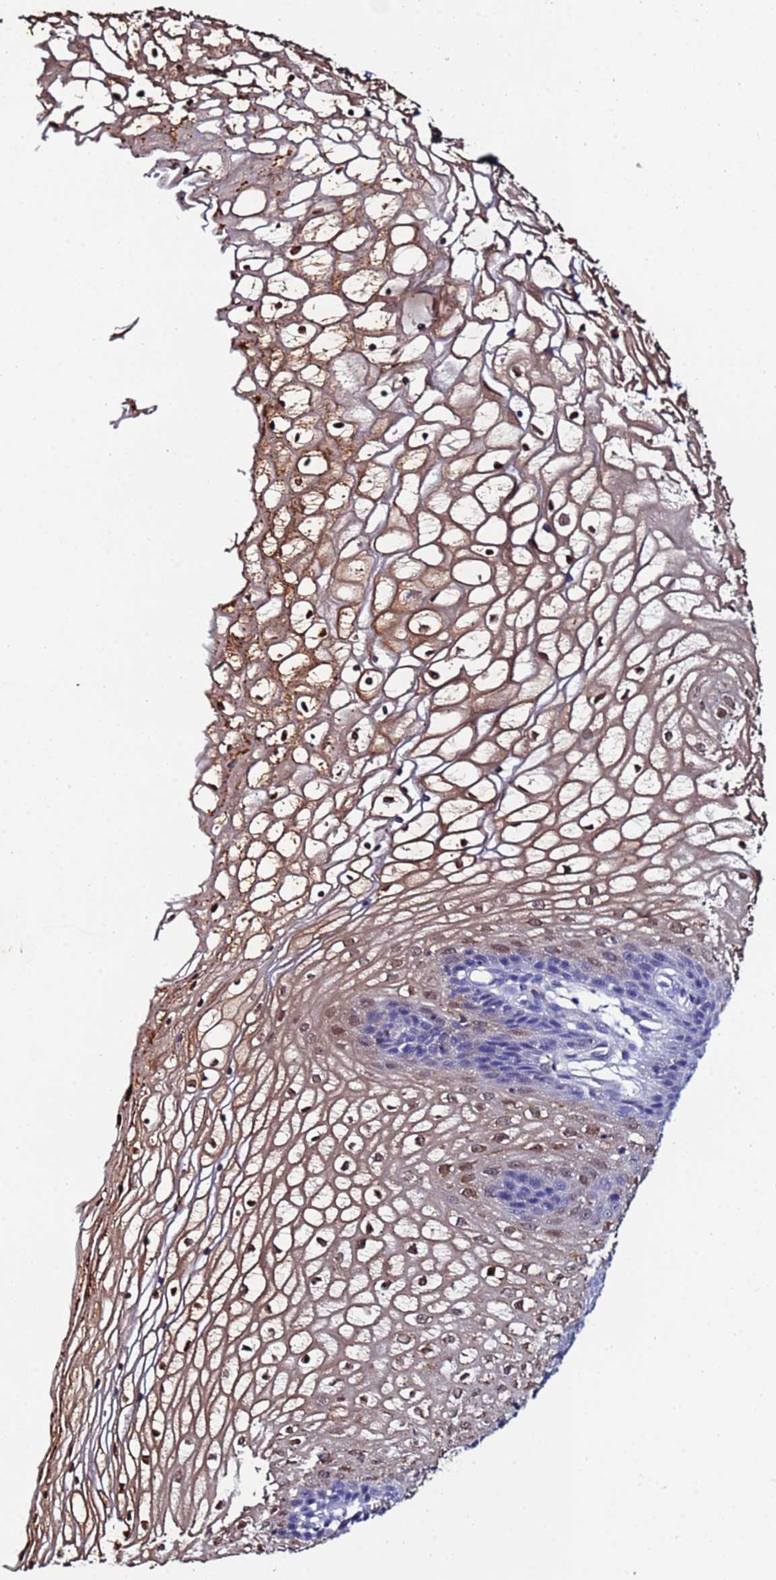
{"staining": {"intensity": "moderate", "quantity": "<25%", "location": "cytoplasmic/membranous,nuclear"}, "tissue": "vagina", "cell_type": "Squamous epithelial cells", "image_type": "normal", "snomed": [{"axis": "morphology", "description": "Normal tissue, NOS"}, {"axis": "topography", "description": "Vagina"}], "caption": "This histopathology image displays IHC staining of unremarkable vagina, with low moderate cytoplasmic/membranous,nuclear expression in approximately <25% of squamous epithelial cells.", "gene": "TUBAL3", "patient": {"sex": "female", "age": 34}}